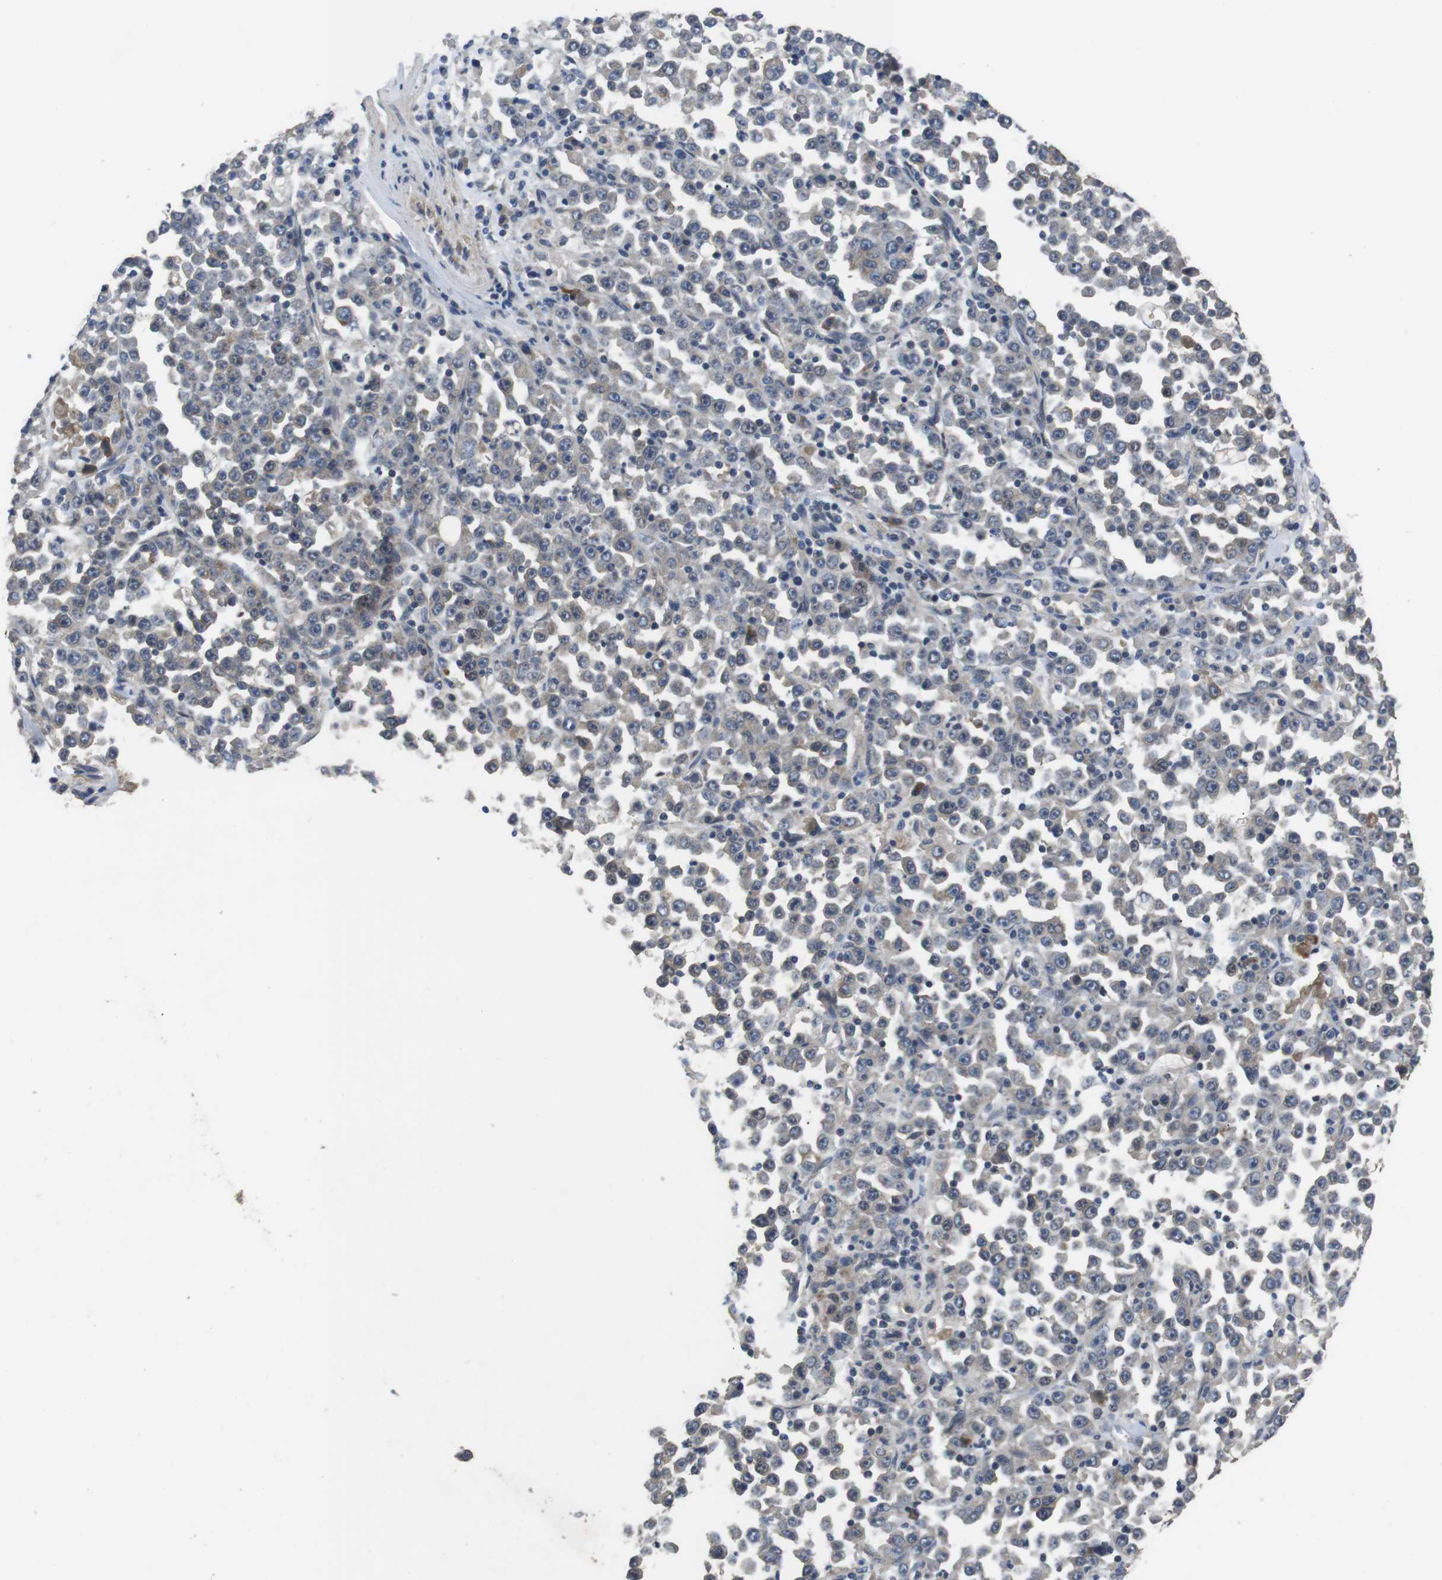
{"staining": {"intensity": "negative", "quantity": "none", "location": "none"}, "tissue": "stomach cancer", "cell_type": "Tumor cells", "image_type": "cancer", "snomed": [{"axis": "morphology", "description": "Normal tissue, NOS"}, {"axis": "morphology", "description": "Adenocarcinoma, NOS"}, {"axis": "topography", "description": "Stomach, upper"}, {"axis": "topography", "description": "Stomach"}], "caption": "This is an IHC micrograph of stomach adenocarcinoma. There is no staining in tumor cells.", "gene": "ADGRL3", "patient": {"sex": "male", "age": 59}}